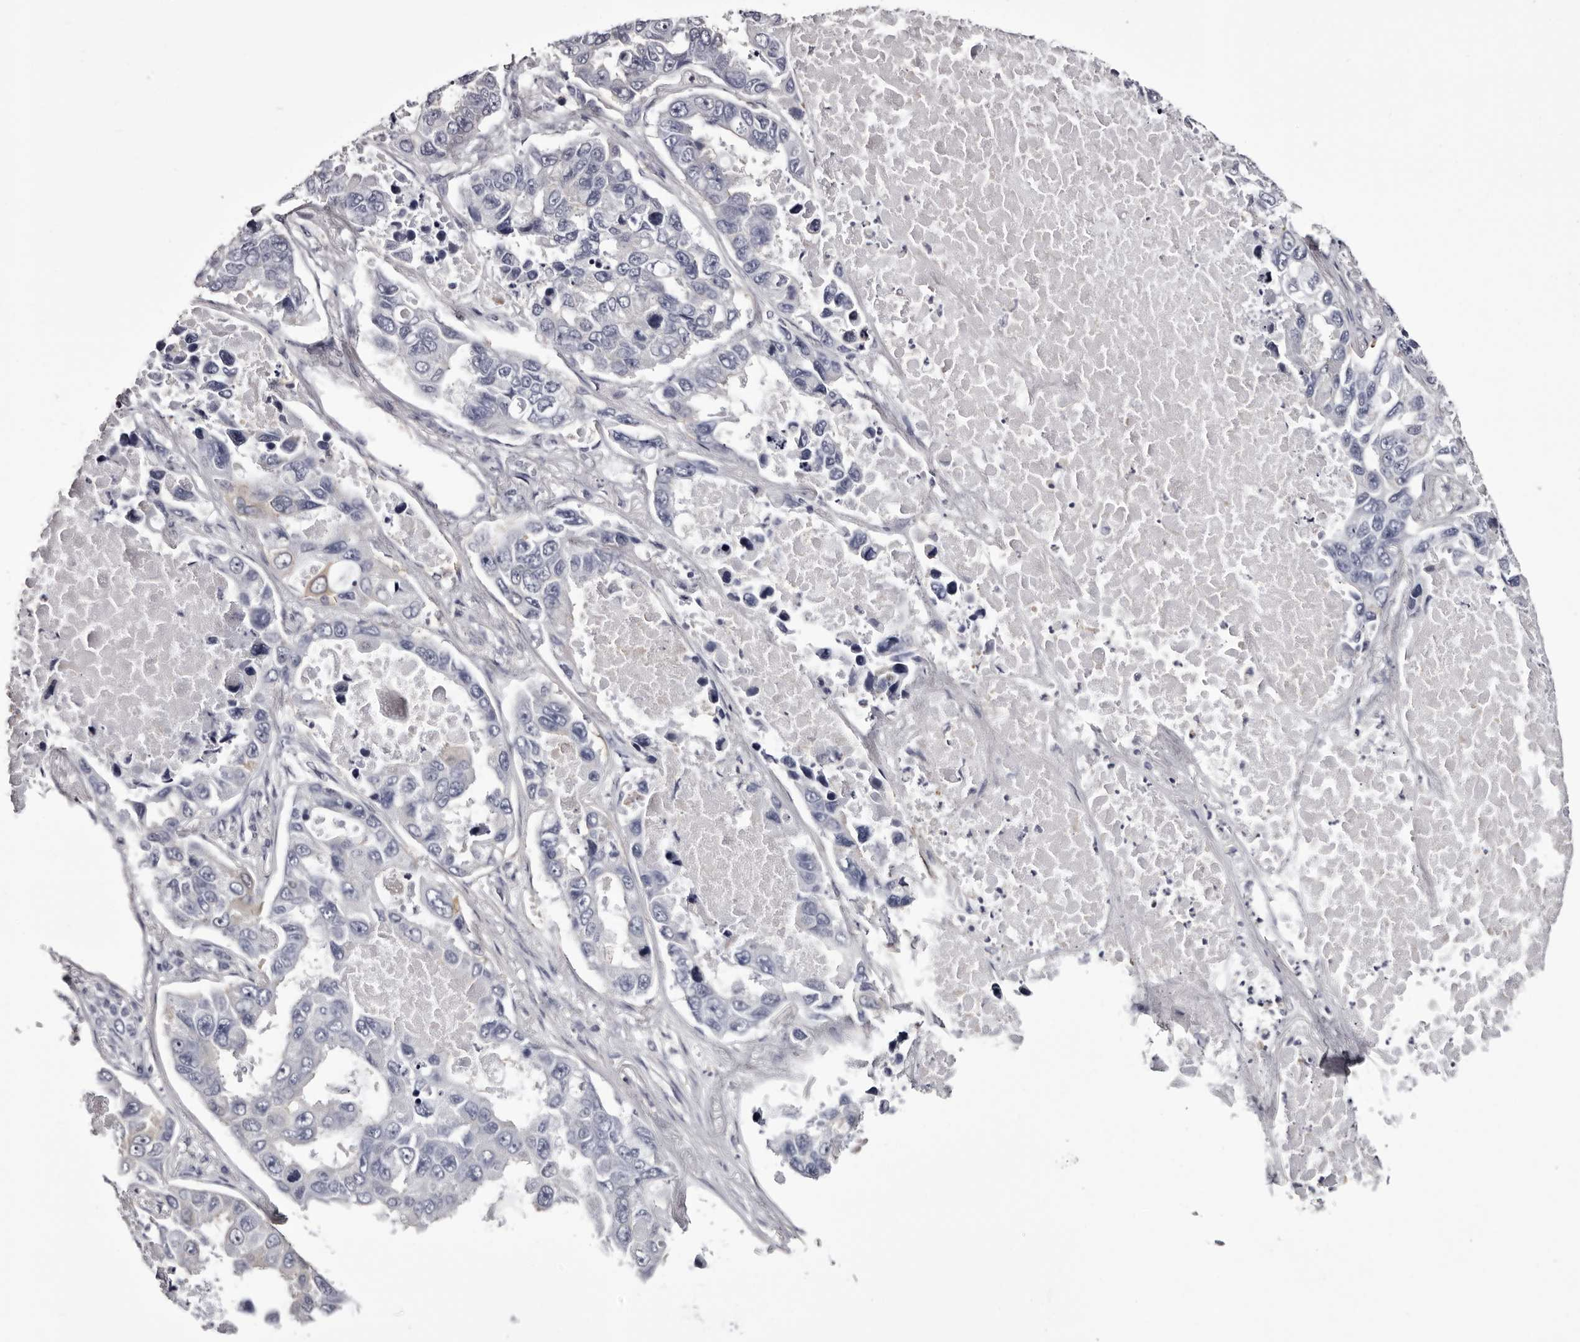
{"staining": {"intensity": "negative", "quantity": "none", "location": "none"}, "tissue": "lung cancer", "cell_type": "Tumor cells", "image_type": "cancer", "snomed": [{"axis": "morphology", "description": "Adenocarcinoma, NOS"}, {"axis": "topography", "description": "Lung"}], "caption": "Photomicrograph shows no significant protein positivity in tumor cells of lung adenocarcinoma.", "gene": "LAD1", "patient": {"sex": "male", "age": 64}}